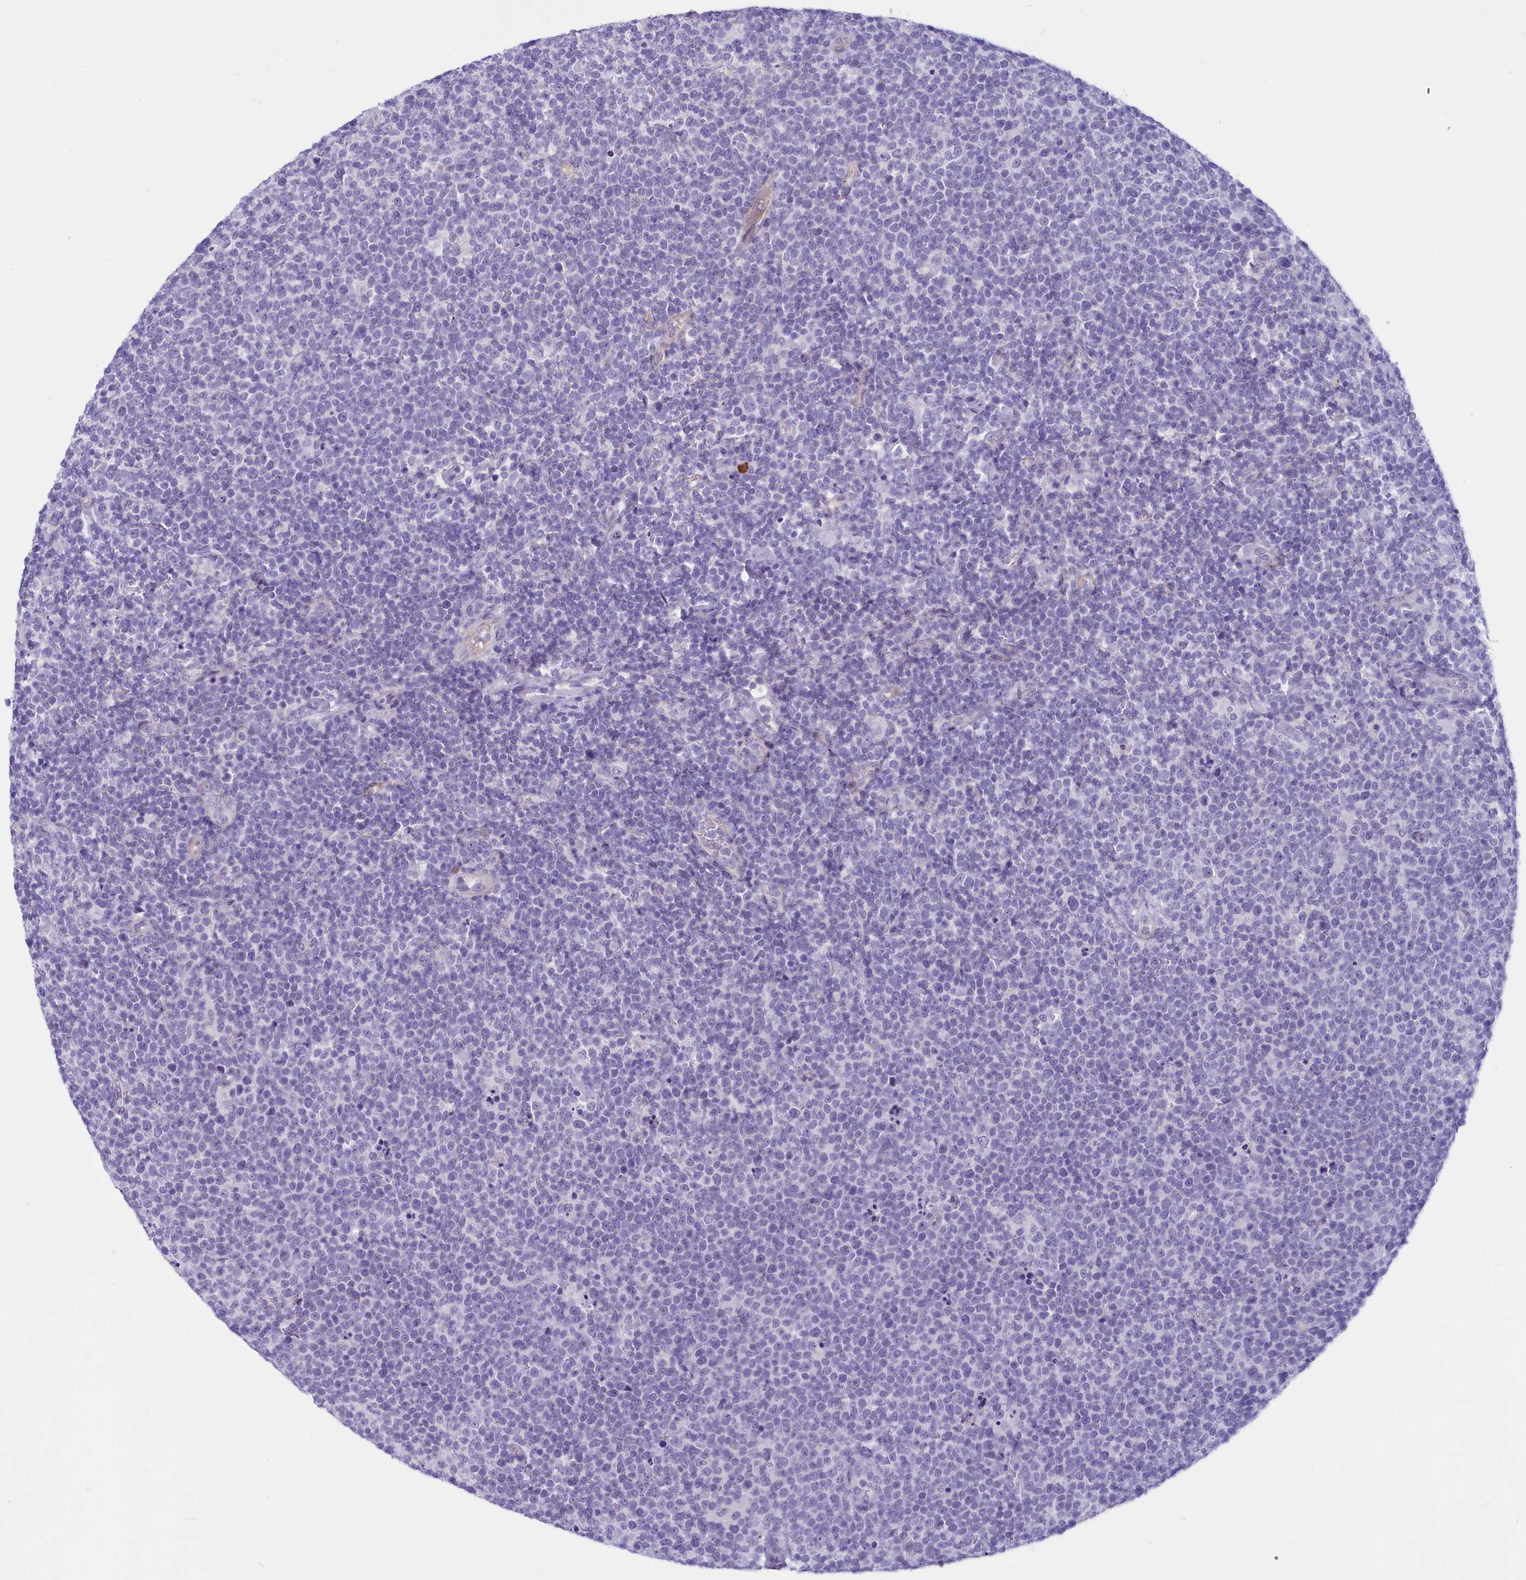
{"staining": {"intensity": "negative", "quantity": "none", "location": "none"}, "tissue": "lymphoma", "cell_type": "Tumor cells", "image_type": "cancer", "snomed": [{"axis": "morphology", "description": "Malignant lymphoma, non-Hodgkin's type, High grade"}, {"axis": "topography", "description": "Lymph node"}], "caption": "High power microscopy histopathology image of an immunohistochemistry micrograph of lymphoma, revealing no significant staining in tumor cells.", "gene": "PROCR", "patient": {"sex": "male", "age": 61}}